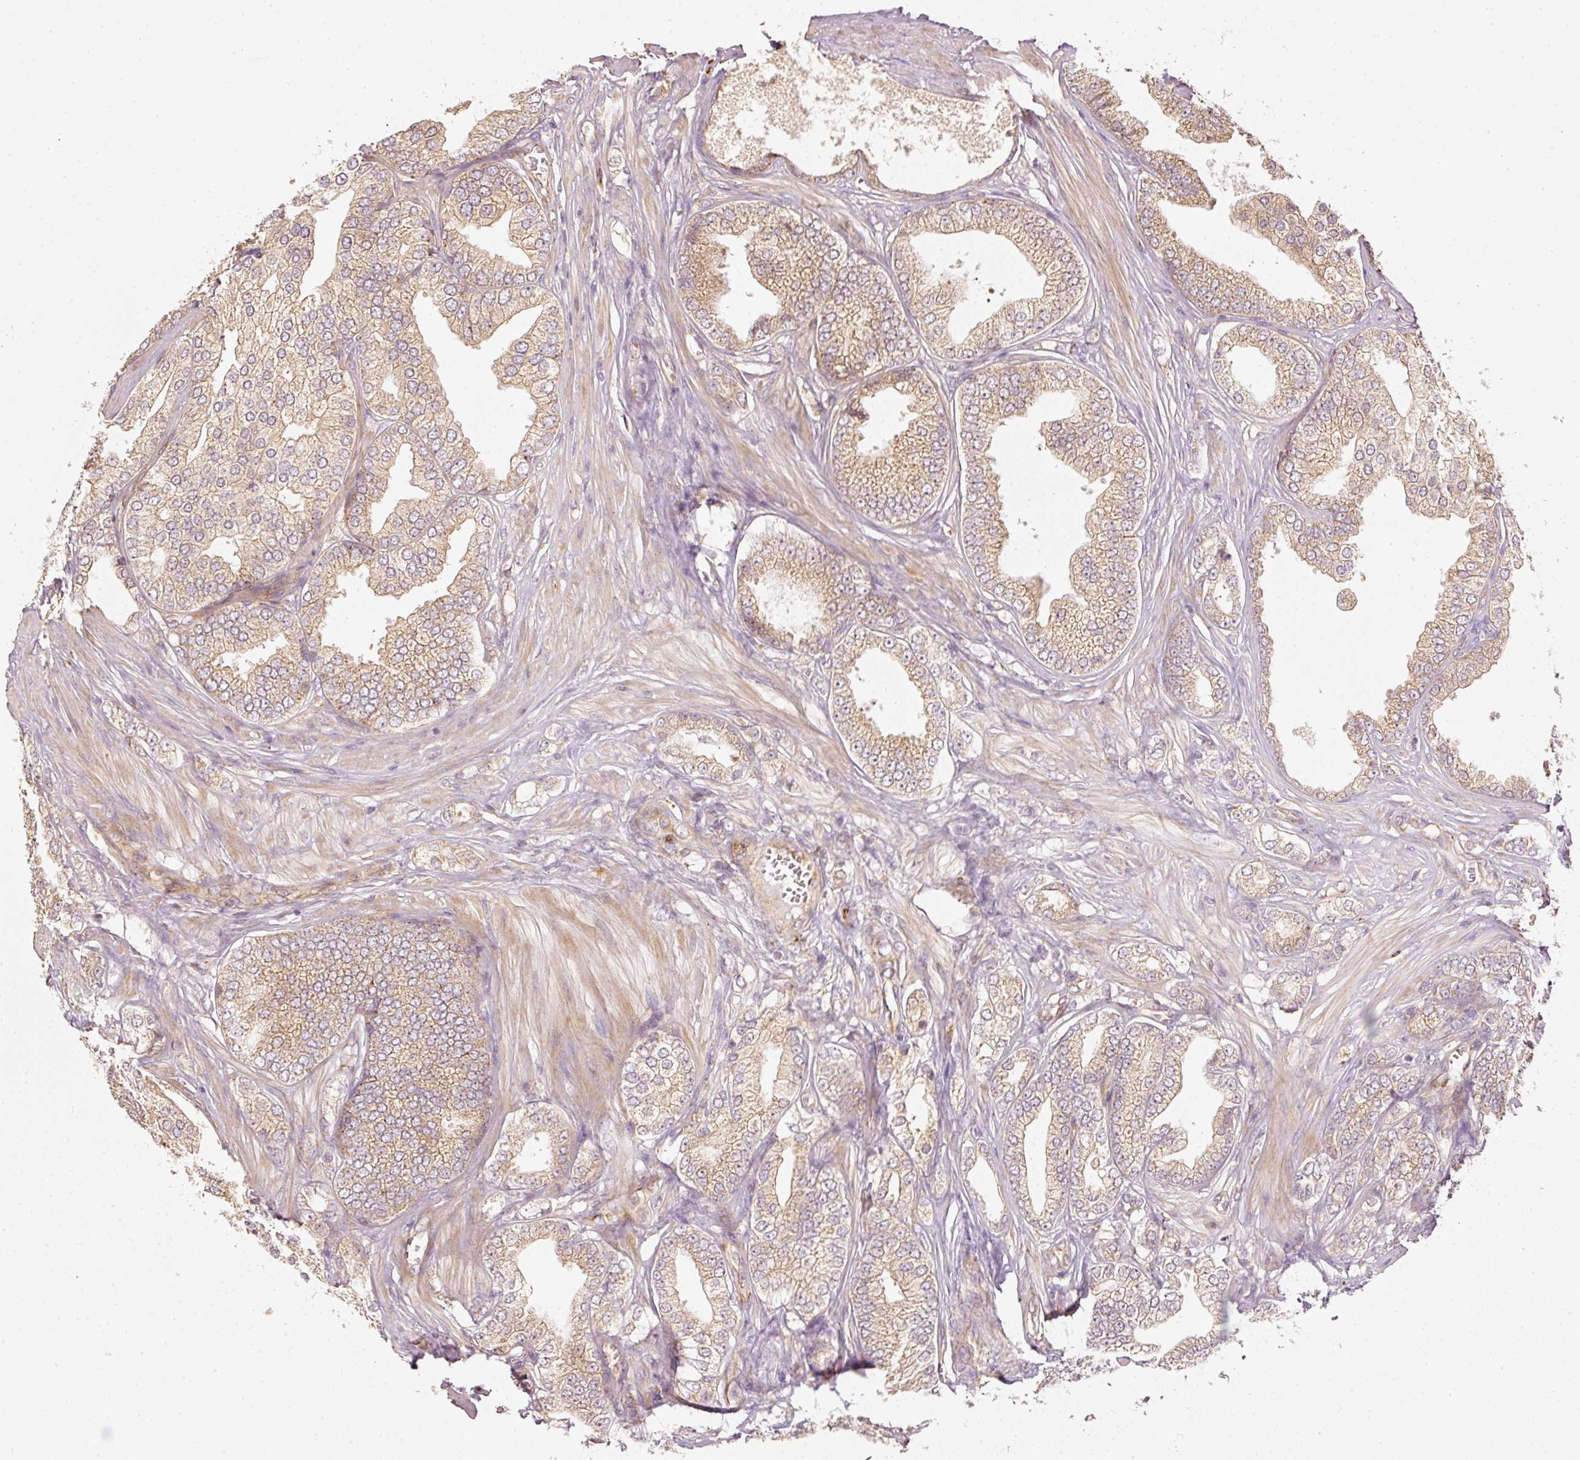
{"staining": {"intensity": "moderate", "quantity": ">75%", "location": "cytoplasmic/membranous"}, "tissue": "prostate cancer", "cell_type": "Tumor cells", "image_type": "cancer", "snomed": [{"axis": "morphology", "description": "Adenocarcinoma, High grade"}, {"axis": "topography", "description": "Prostate"}], "caption": "Protein staining by IHC exhibits moderate cytoplasmic/membranous positivity in about >75% of tumor cells in prostate cancer (high-grade adenocarcinoma).", "gene": "MTHFD1L", "patient": {"sex": "male", "age": 50}}